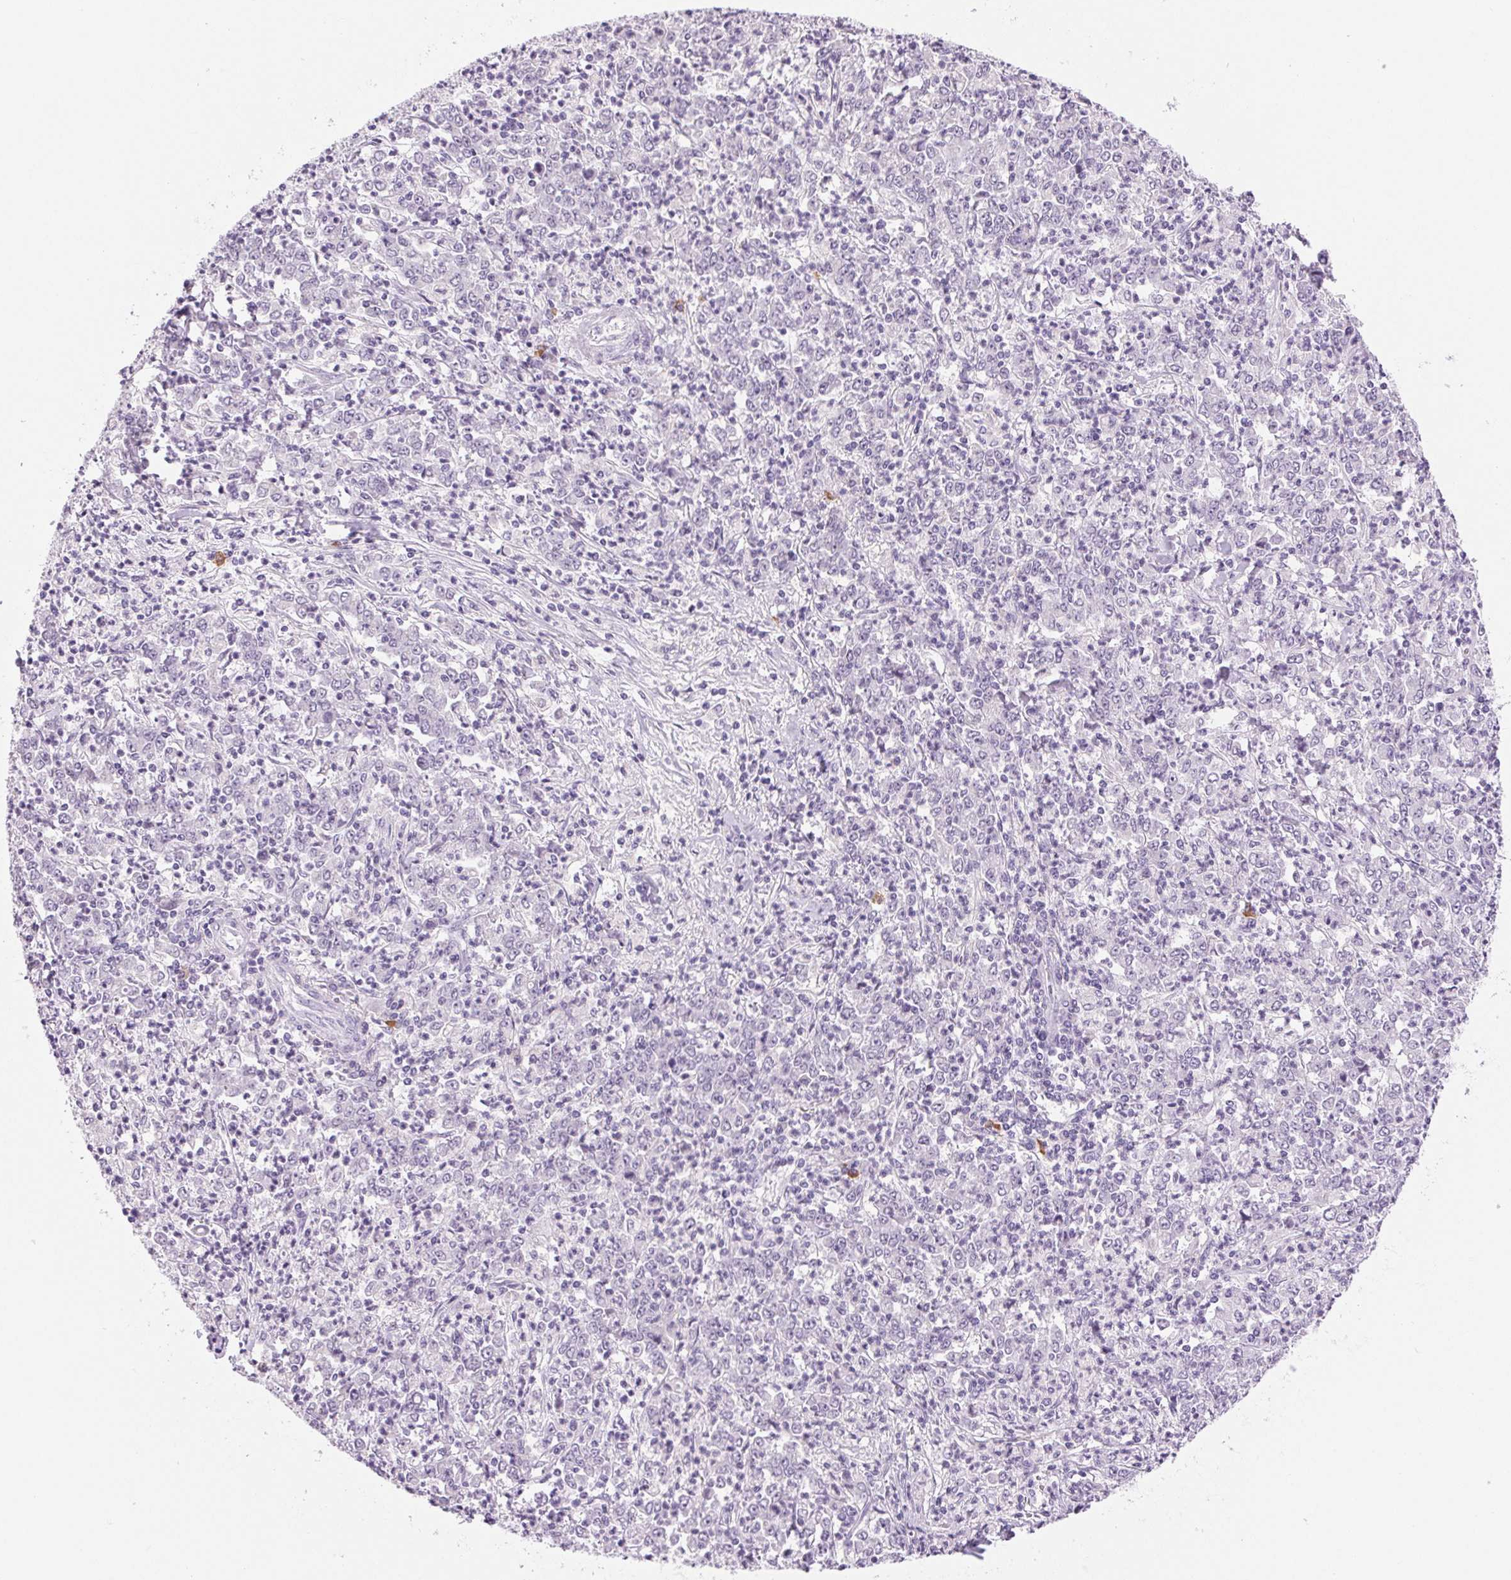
{"staining": {"intensity": "negative", "quantity": "none", "location": "none"}, "tissue": "stomach cancer", "cell_type": "Tumor cells", "image_type": "cancer", "snomed": [{"axis": "morphology", "description": "Adenocarcinoma, NOS"}, {"axis": "topography", "description": "Stomach, lower"}], "caption": "DAB immunohistochemical staining of human stomach adenocarcinoma displays no significant expression in tumor cells.", "gene": "IFIT1B", "patient": {"sex": "female", "age": 71}}